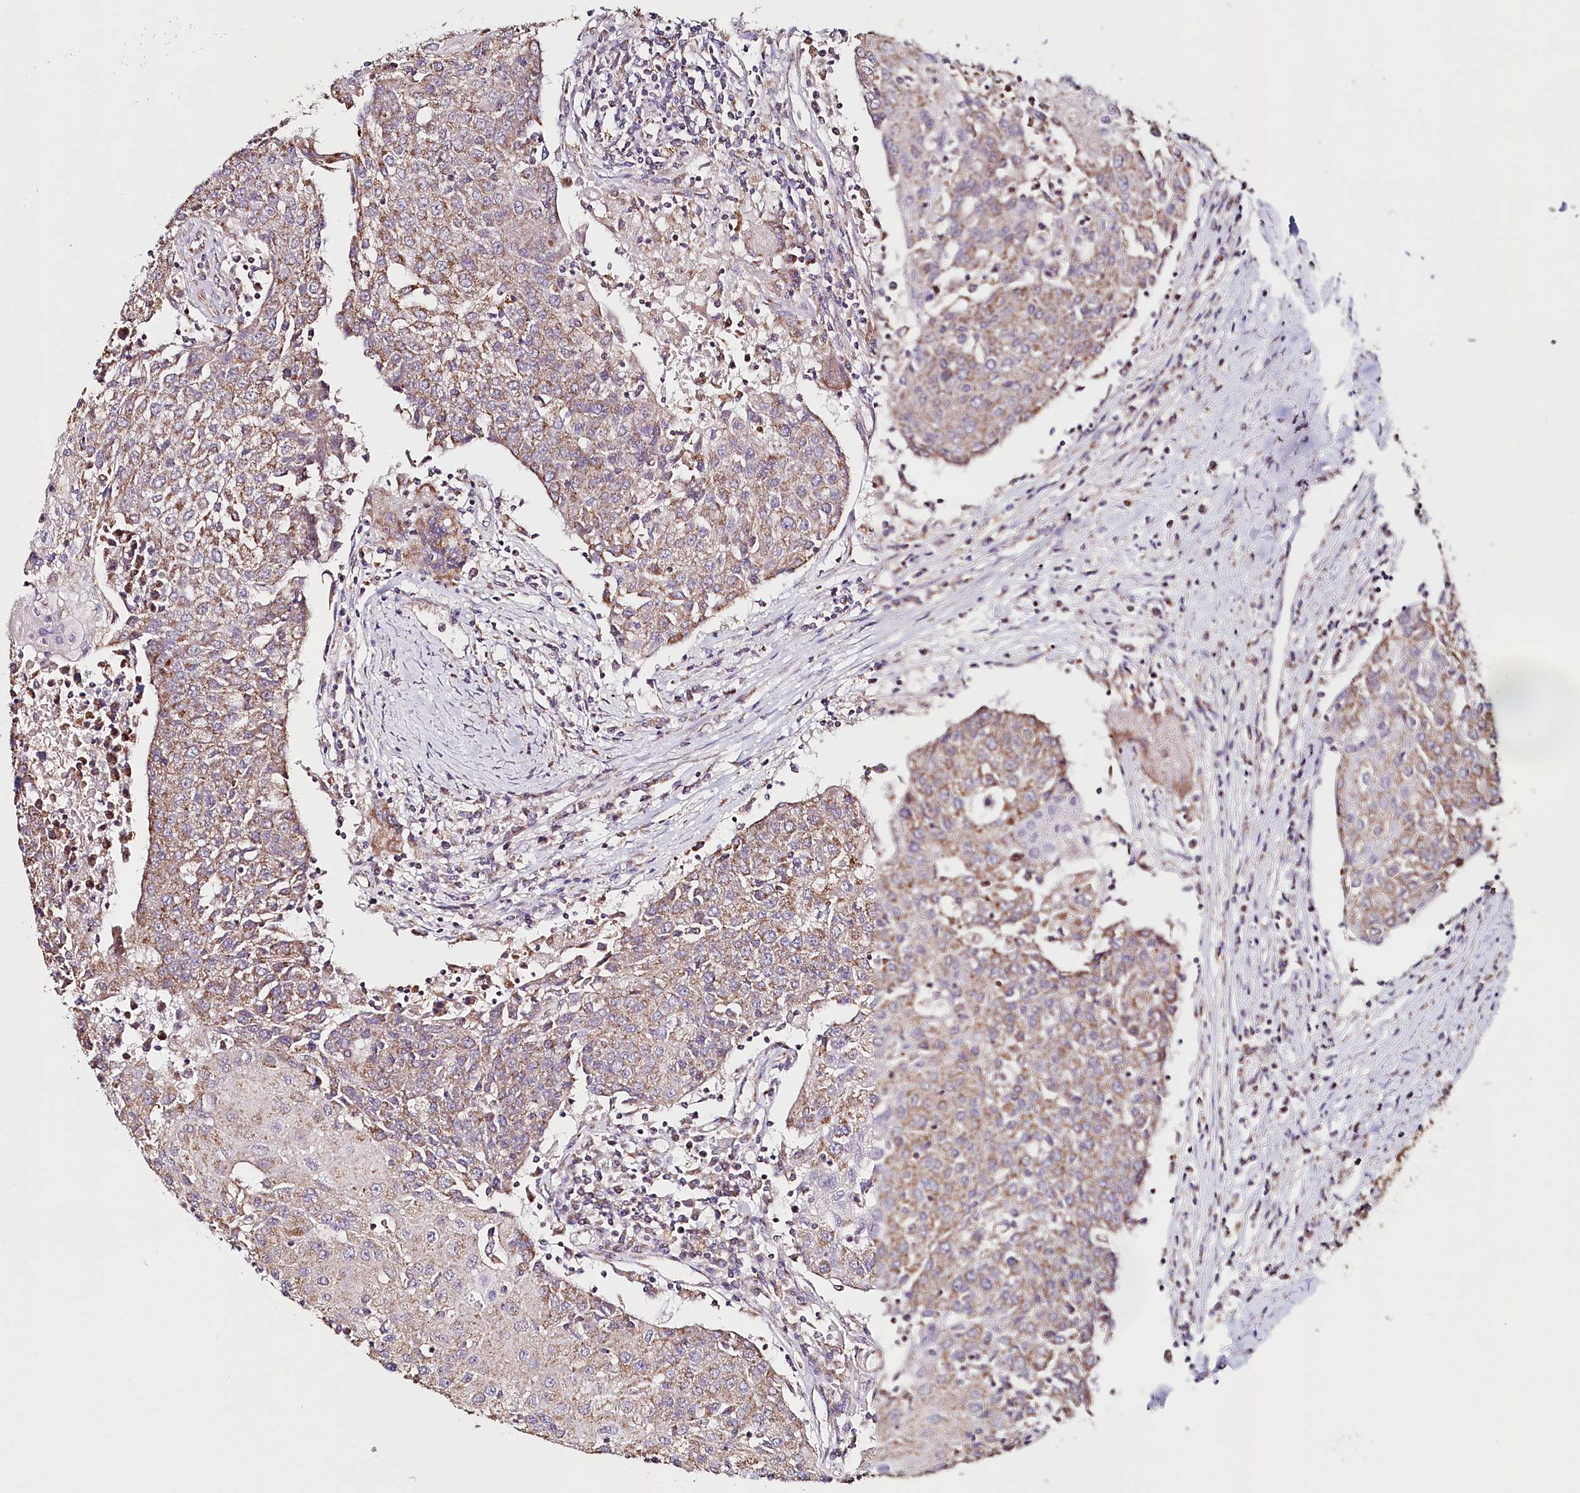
{"staining": {"intensity": "weak", "quantity": ">75%", "location": "cytoplasmic/membranous"}, "tissue": "urothelial cancer", "cell_type": "Tumor cells", "image_type": "cancer", "snomed": [{"axis": "morphology", "description": "Urothelial carcinoma, High grade"}, {"axis": "topography", "description": "Urinary bladder"}], "caption": "Immunohistochemical staining of high-grade urothelial carcinoma demonstrates weak cytoplasmic/membranous protein staining in approximately >75% of tumor cells.", "gene": "MMP25", "patient": {"sex": "female", "age": 85}}